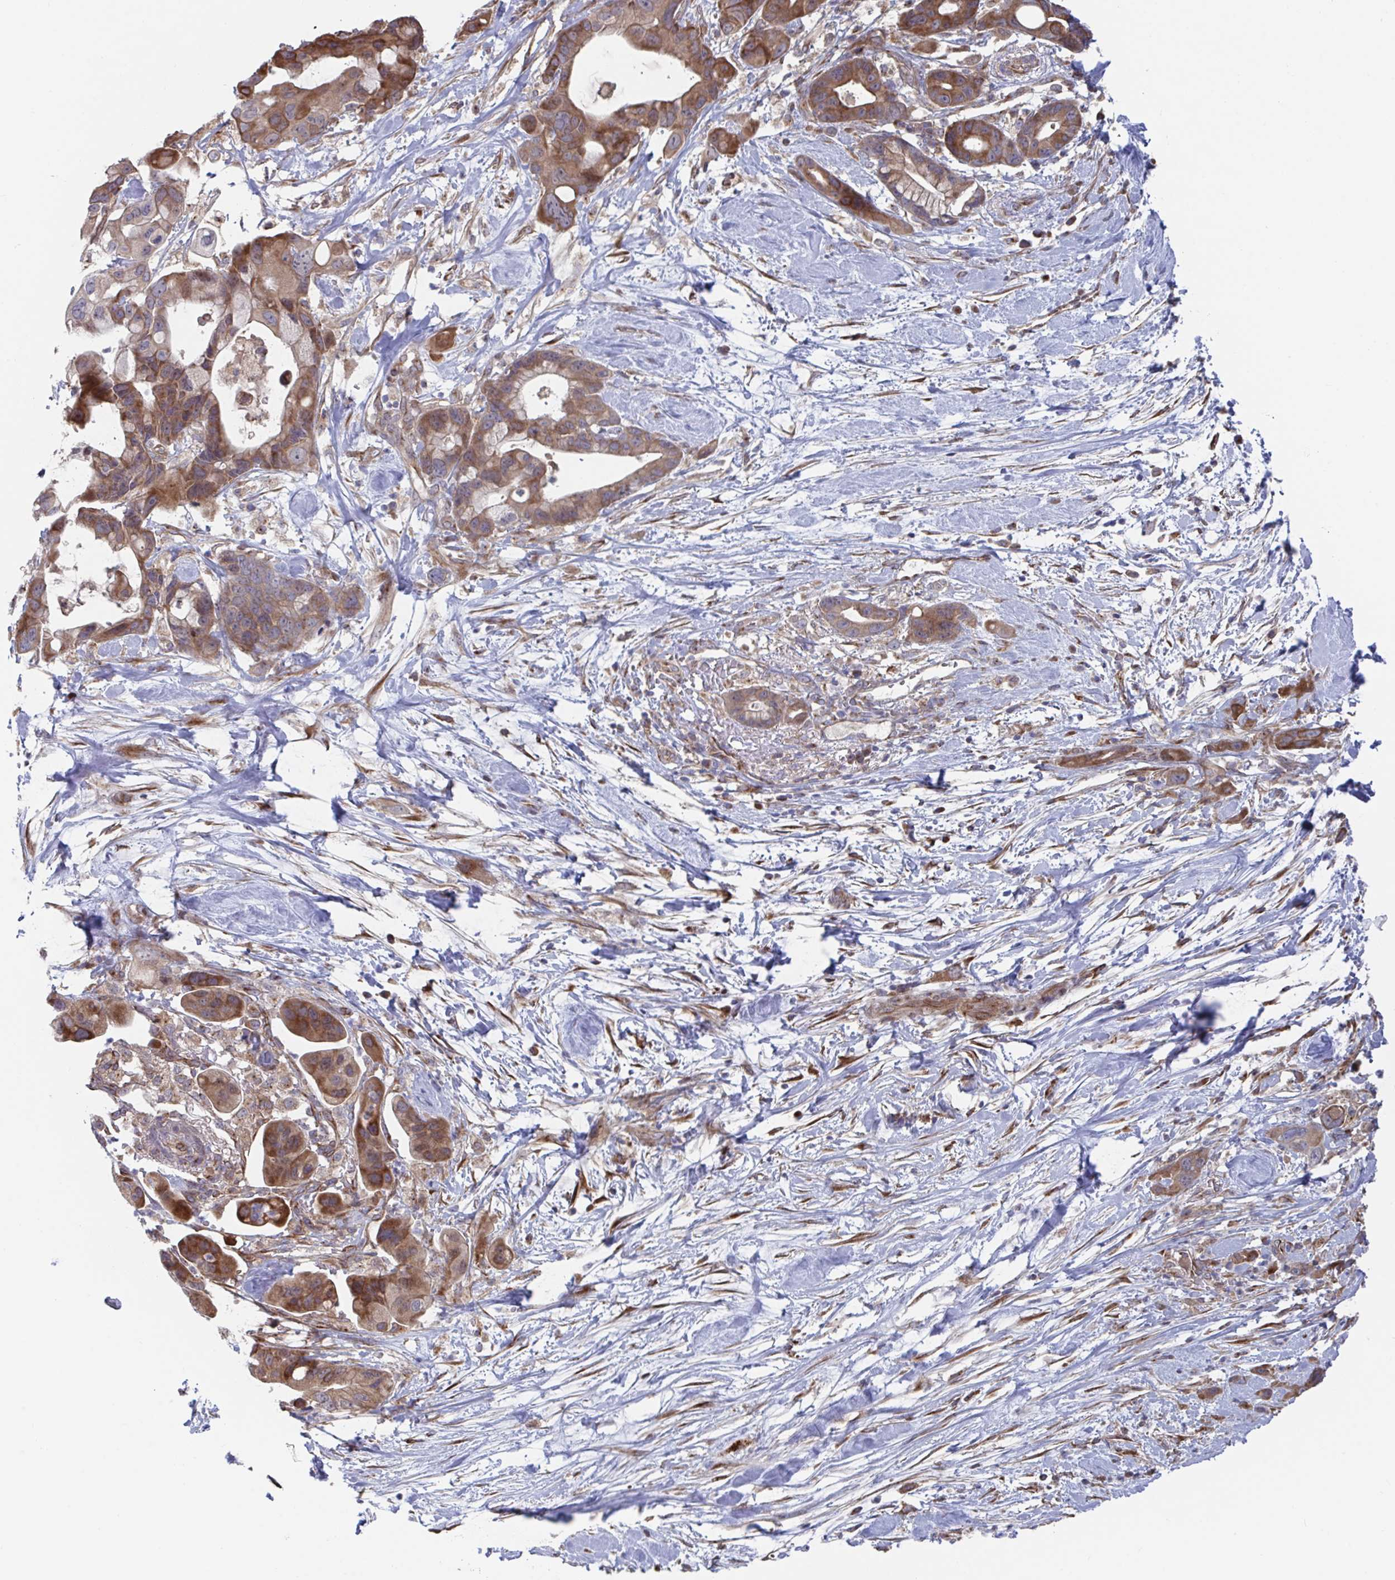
{"staining": {"intensity": "moderate", "quantity": ">75%", "location": "cytoplasmic/membranous"}, "tissue": "pancreatic cancer", "cell_type": "Tumor cells", "image_type": "cancer", "snomed": [{"axis": "morphology", "description": "Adenocarcinoma, NOS"}, {"axis": "topography", "description": "Pancreas"}], "caption": "Tumor cells exhibit medium levels of moderate cytoplasmic/membranous positivity in approximately >75% of cells in pancreatic cancer.", "gene": "FJX1", "patient": {"sex": "male", "age": 68}}